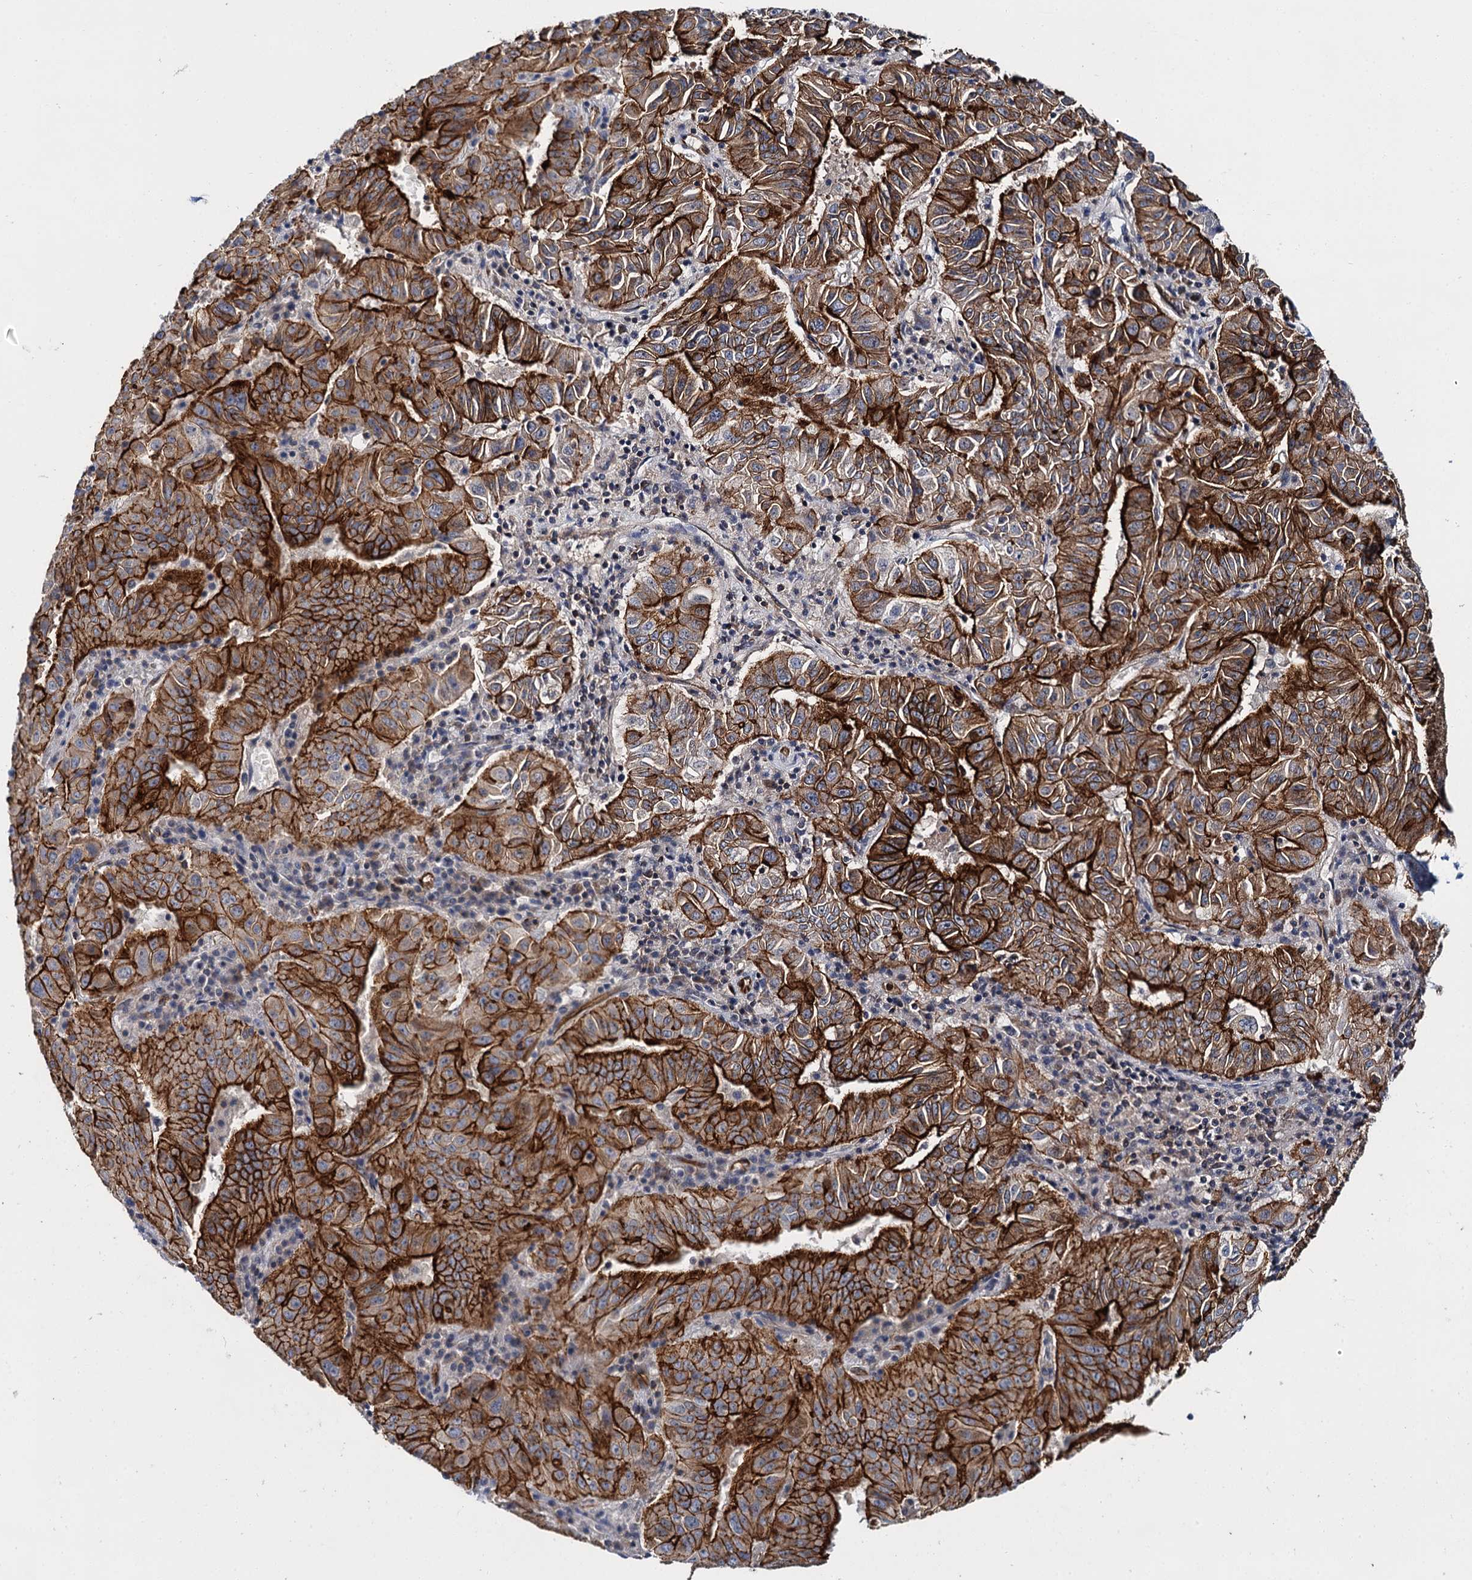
{"staining": {"intensity": "strong", "quantity": ">75%", "location": "cytoplasmic/membranous"}, "tissue": "pancreatic cancer", "cell_type": "Tumor cells", "image_type": "cancer", "snomed": [{"axis": "morphology", "description": "Adenocarcinoma, NOS"}, {"axis": "topography", "description": "Pancreas"}], "caption": "A high amount of strong cytoplasmic/membranous expression is identified in about >75% of tumor cells in pancreatic cancer tissue.", "gene": "ABLIM1", "patient": {"sex": "male", "age": 63}}